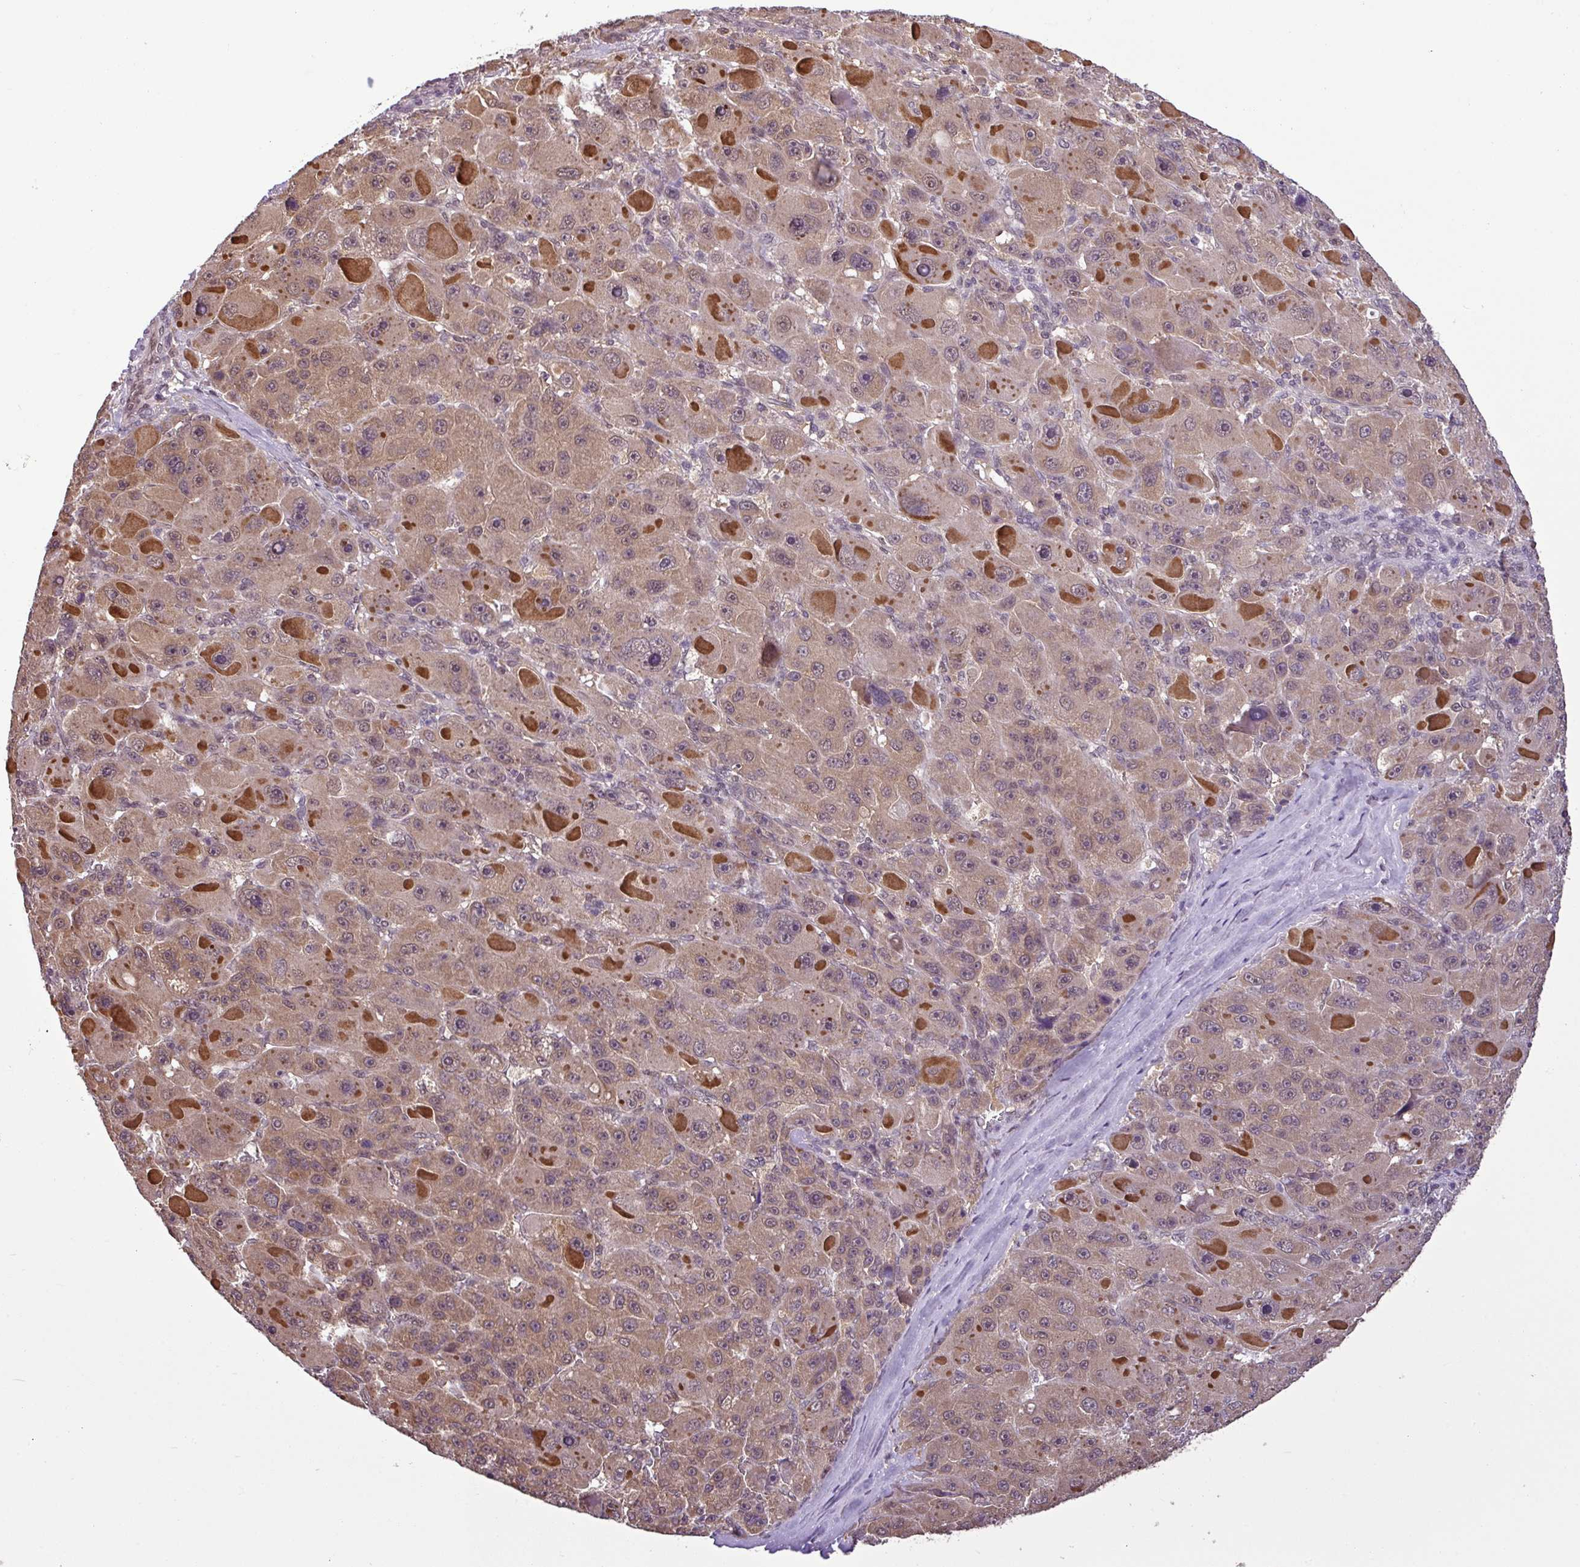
{"staining": {"intensity": "moderate", "quantity": ">75%", "location": "cytoplasmic/membranous"}, "tissue": "liver cancer", "cell_type": "Tumor cells", "image_type": "cancer", "snomed": [{"axis": "morphology", "description": "Carcinoma, Hepatocellular, NOS"}, {"axis": "topography", "description": "Liver"}], "caption": "Immunohistochemical staining of human liver hepatocellular carcinoma demonstrates moderate cytoplasmic/membranous protein staining in approximately >75% of tumor cells. (Brightfield microscopy of DAB IHC at high magnification).", "gene": "MFHAS1", "patient": {"sex": "male", "age": 76}}